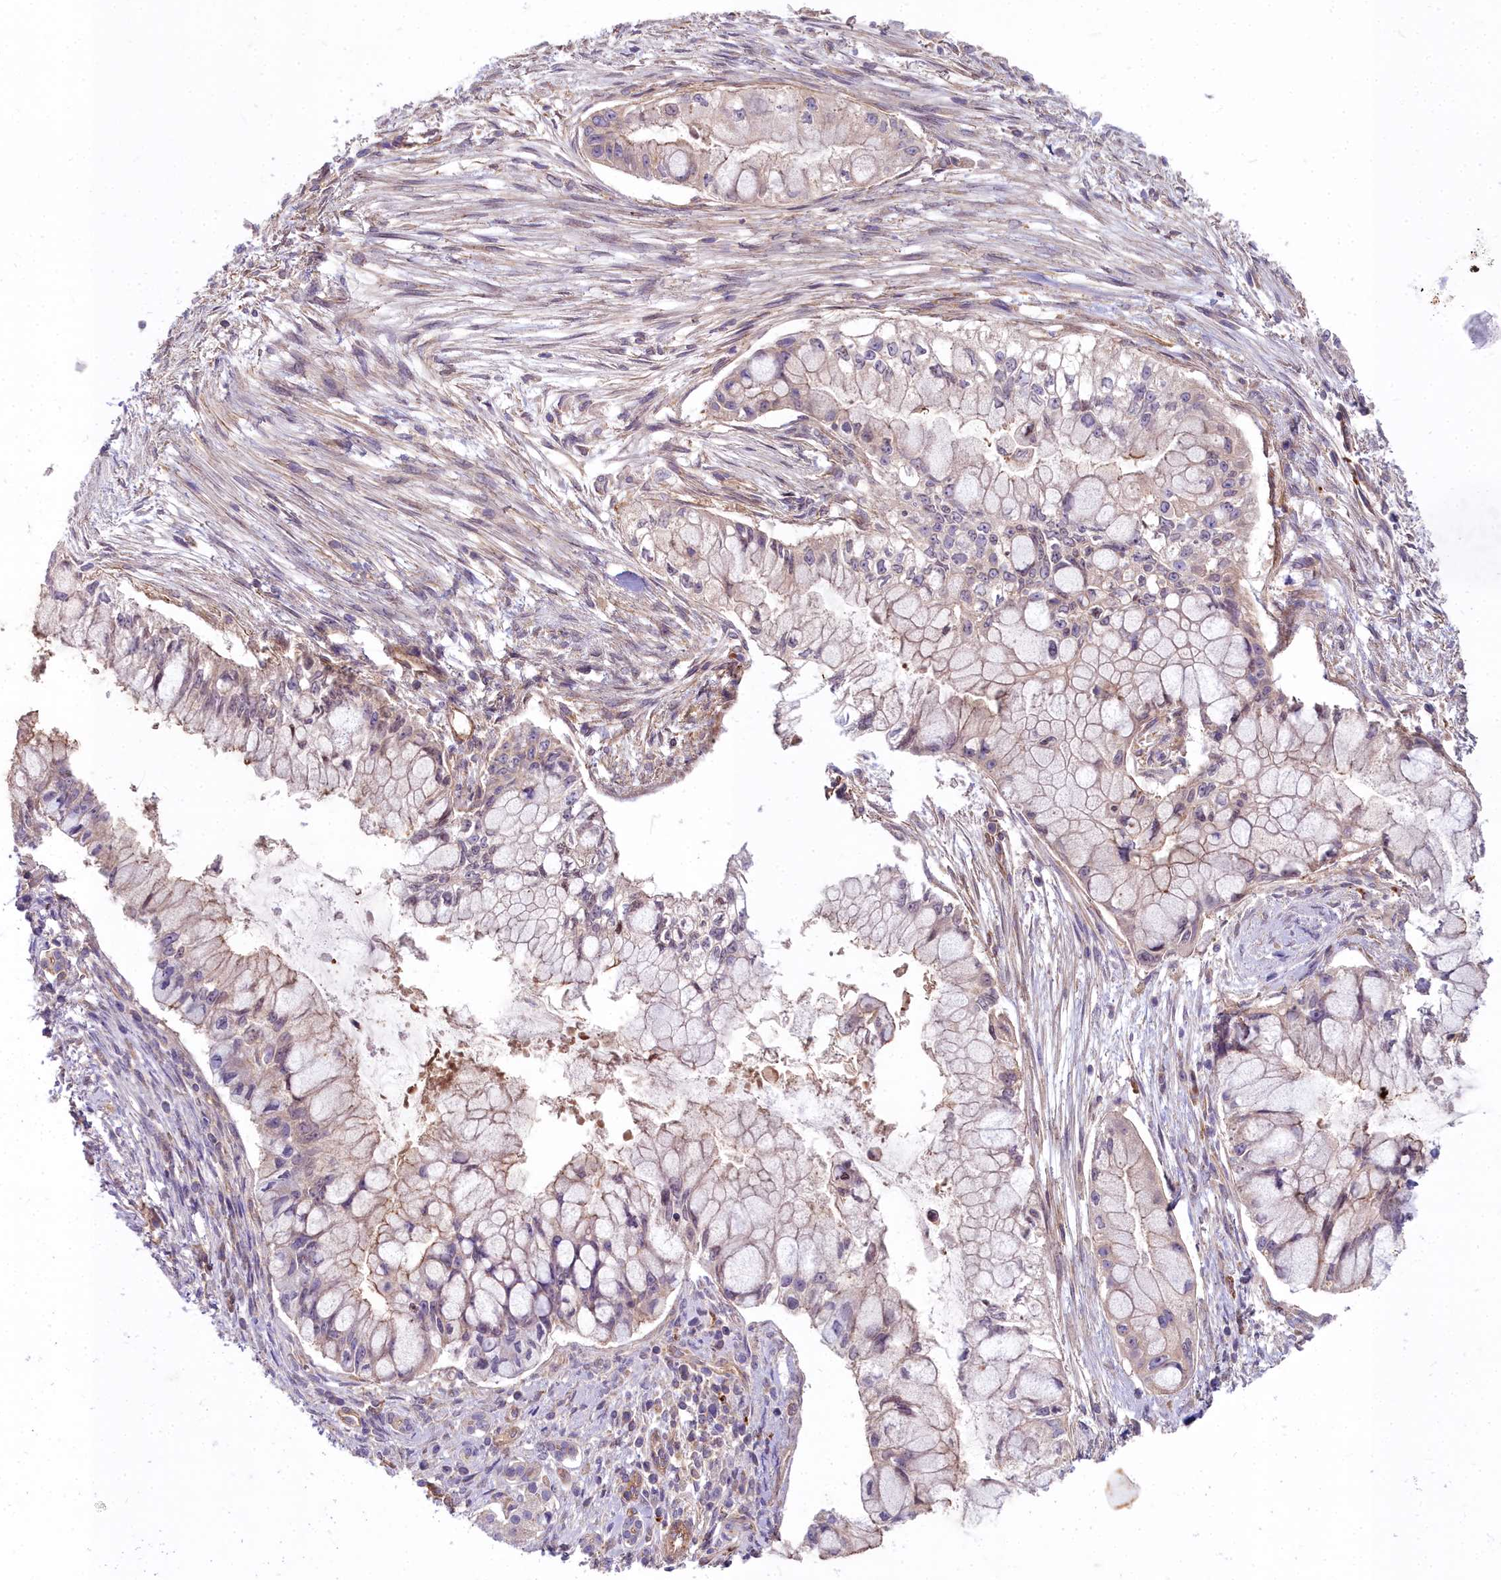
{"staining": {"intensity": "weak", "quantity": "25%-75%", "location": "cytoplasmic/membranous"}, "tissue": "pancreatic cancer", "cell_type": "Tumor cells", "image_type": "cancer", "snomed": [{"axis": "morphology", "description": "Adenocarcinoma, NOS"}, {"axis": "topography", "description": "Pancreas"}], "caption": "Immunohistochemical staining of pancreatic adenocarcinoma shows low levels of weak cytoplasmic/membranous staining in approximately 25%-75% of tumor cells.", "gene": "HLA-DOA", "patient": {"sex": "male", "age": 48}}